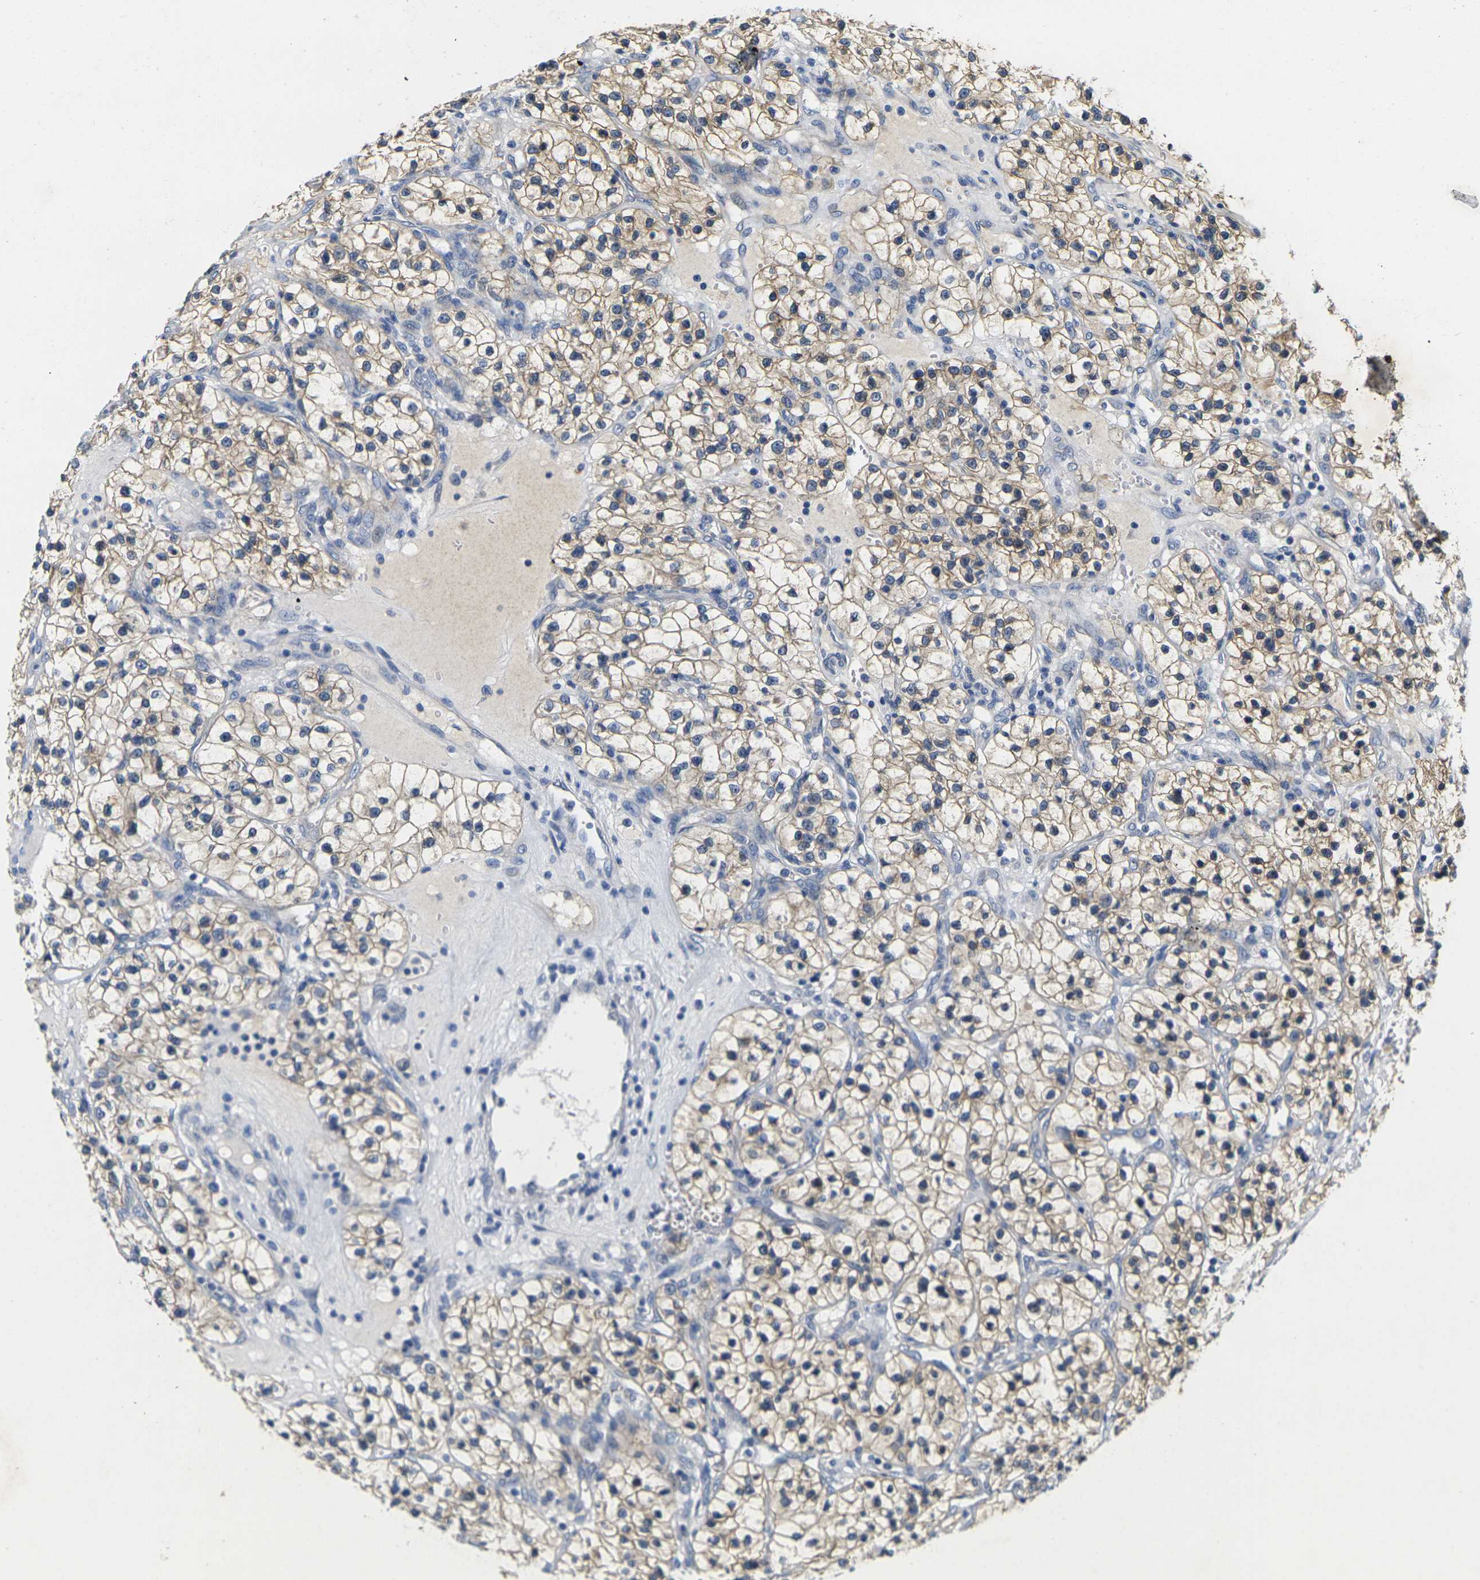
{"staining": {"intensity": "moderate", "quantity": "25%-75%", "location": "cytoplasmic/membranous"}, "tissue": "renal cancer", "cell_type": "Tumor cells", "image_type": "cancer", "snomed": [{"axis": "morphology", "description": "Adenocarcinoma, NOS"}, {"axis": "topography", "description": "Kidney"}], "caption": "Renal cancer (adenocarcinoma) tissue displays moderate cytoplasmic/membranous expression in about 25%-75% of tumor cells, visualized by immunohistochemistry. (DAB IHC with brightfield microscopy, high magnification).", "gene": "NOCT", "patient": {"sex": "female", "age": 57}}